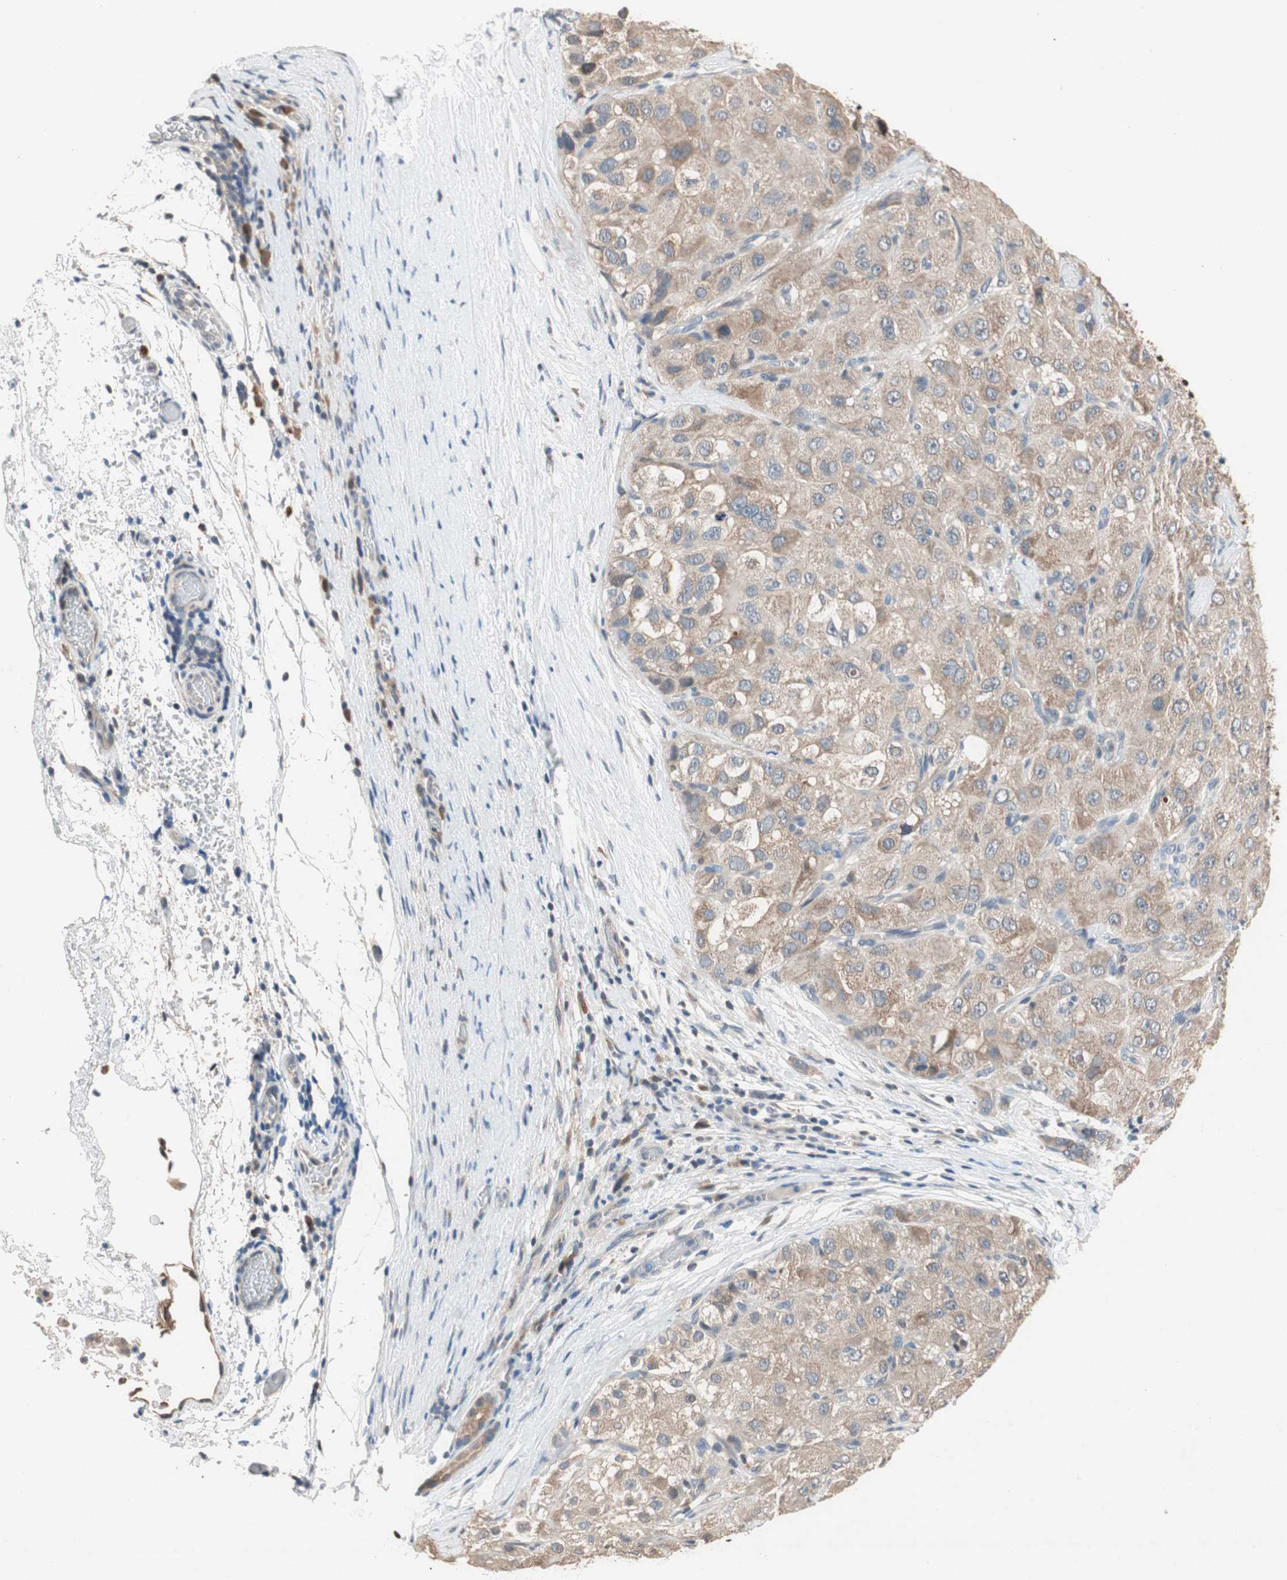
{"staining": {"intensity": "weak", "quantity": ">75%", "location": "cytoplasmic/membranous"}, "tissue": "liver cancer", "cell_type": "Tumor cells", "image_type": "cancer", "snomed": [{"axis": "morphology", "description": "Carcinoma, Hepatocellular, NOS"}, {"axis": "topography", "description": "Liver"}], "caption": "Weak cytoplasmic/membranous staining is appreciated in approximately >75% of tumor cells in liver cancer (hepatocellular carcinoma). (DAB (3,3'-diaminobenzidine) IHC with brightfield microscopy, high magnification).", "gene": "SERPINB5", "patient": {"sex": "male", "age": 80}}